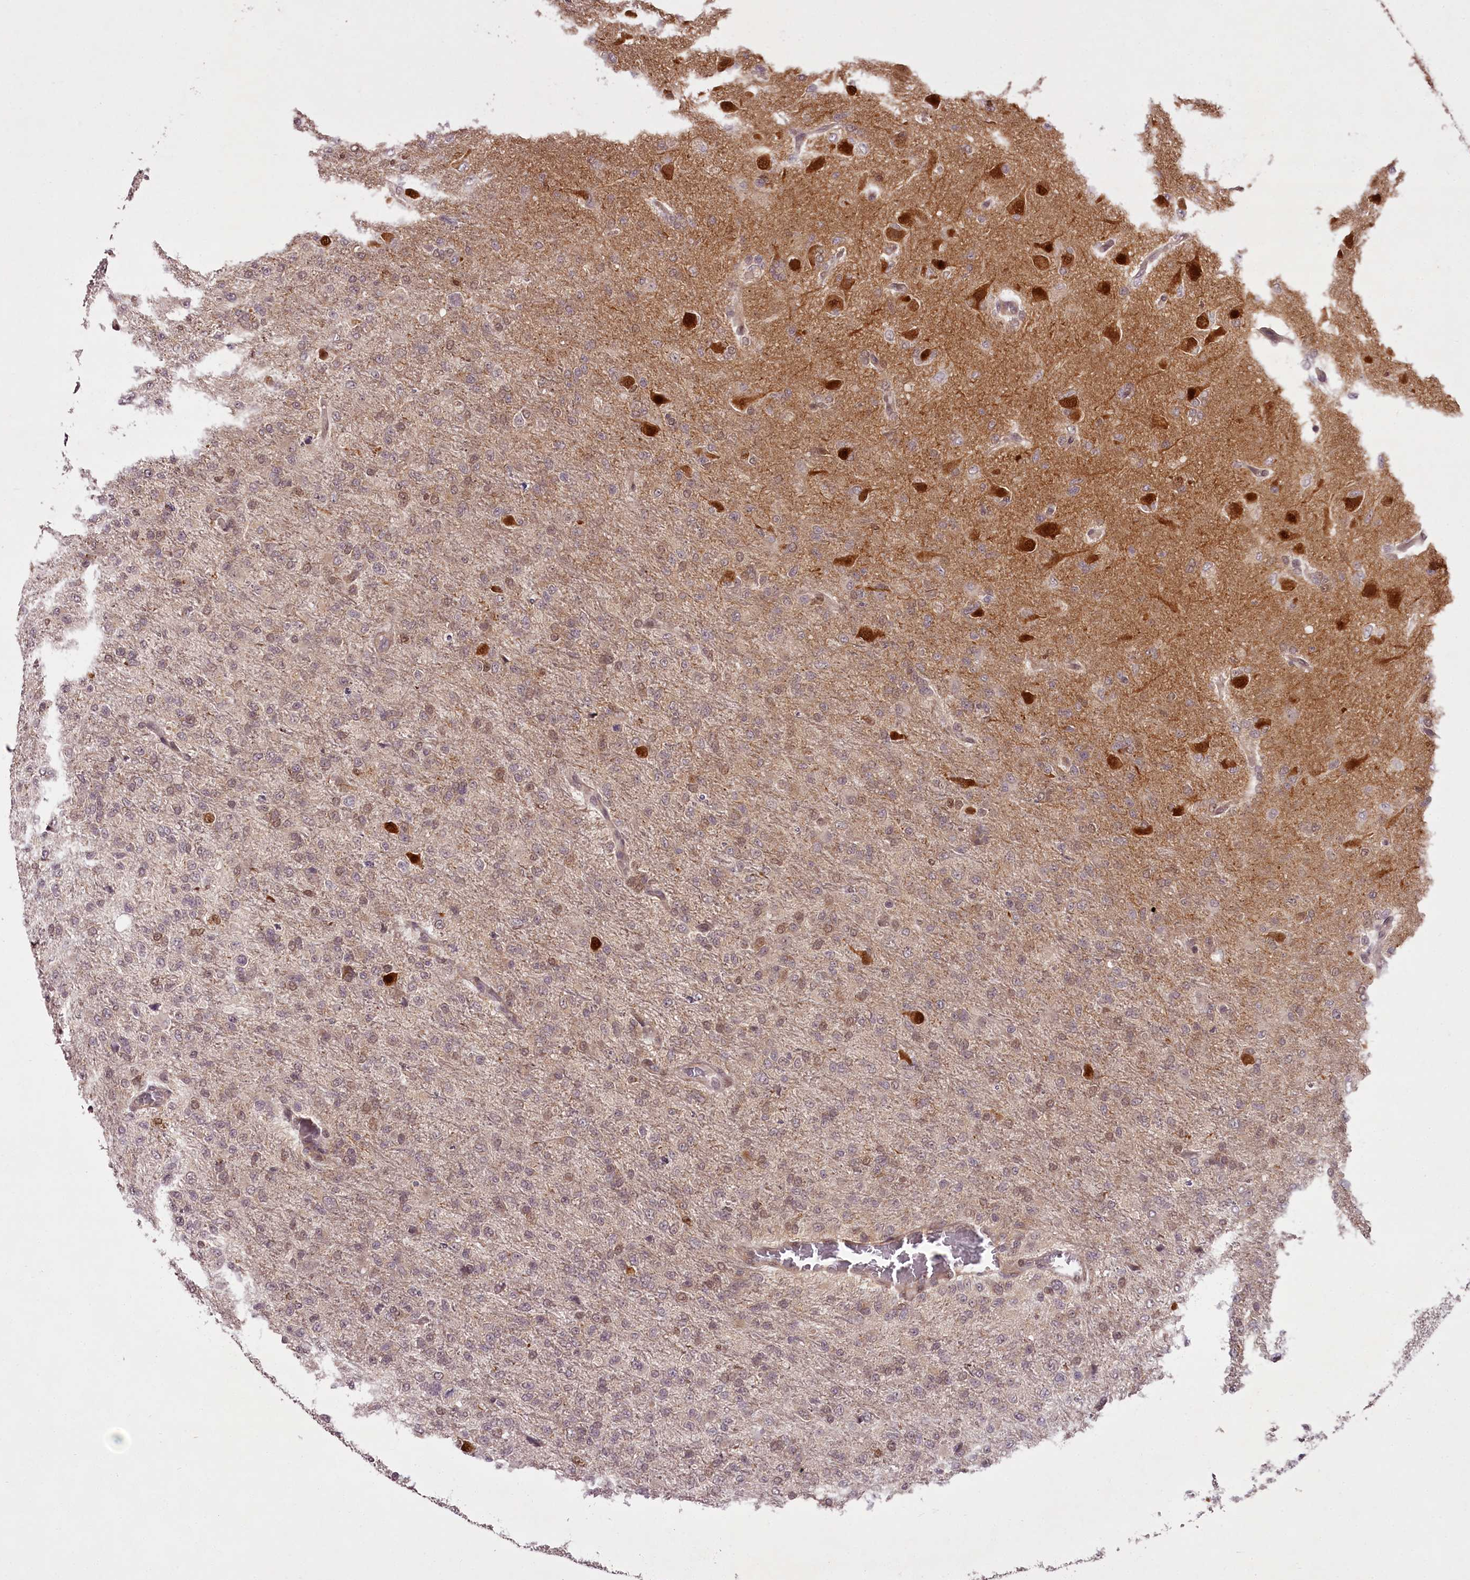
{"staining": {"intensity": "weak", "quantity": "<25%", "location": "cytoplasmic/membranous,nuclear"}, "tissue": "glioma", "cell_type": "Tumor cells", "image_type": "cancer", "snomed": [{"axis": "morphology", "description": "Glioma, malignant, High grade"}, {"axis": "topography", "description": "Brain"}], "caption": "Immunohistochemistry micrograph of human malignant glioma (high-grade) stained for a protein (brown), which displays no staining in tumor cells.", "gene": "CCDC92", "patient": {"sex": "female", "age": 74}}